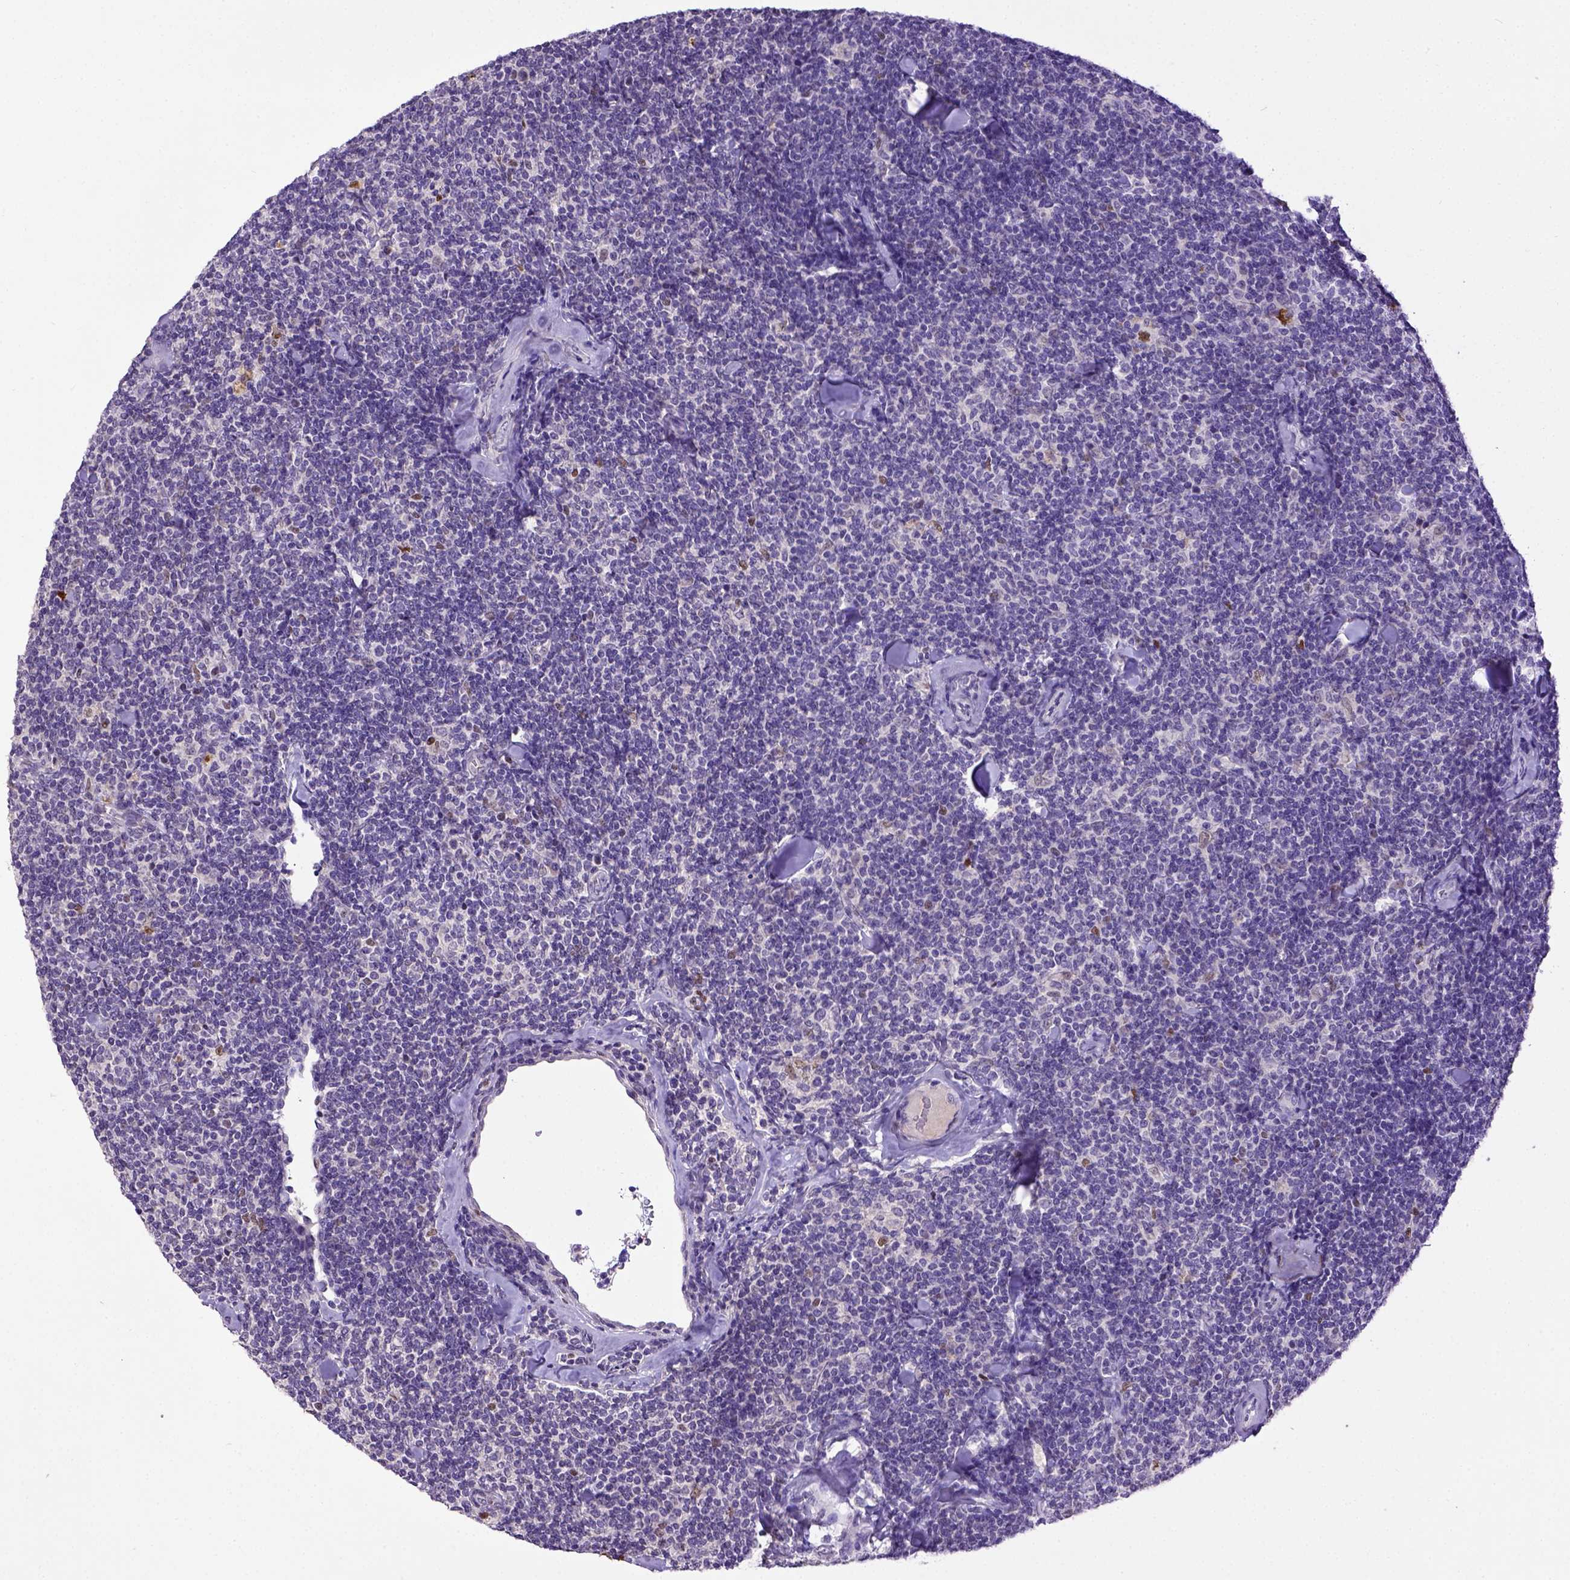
{"staining": {"intensity": "negative", "quantity": "none", "location": "none"}, "tissue": "lymphoma", "cell_type": "Tumor cells", "image_type": "cancer", "snomed": [{"axis": "morphology", "description": "Malignant lymphoma, non-Hodgkin's type, Low grade"}, {"axis": "topography", "description": "Lymph node"}], "caption": "A high-resolution photomicrograph shows IHC staining of malignant lymphoma, non-Hodgkin's type (low-grade), which shows no significant expression in tumor cells.", "gene": "CDKN1A", "patient": {"sex": "female", "age": 56}}